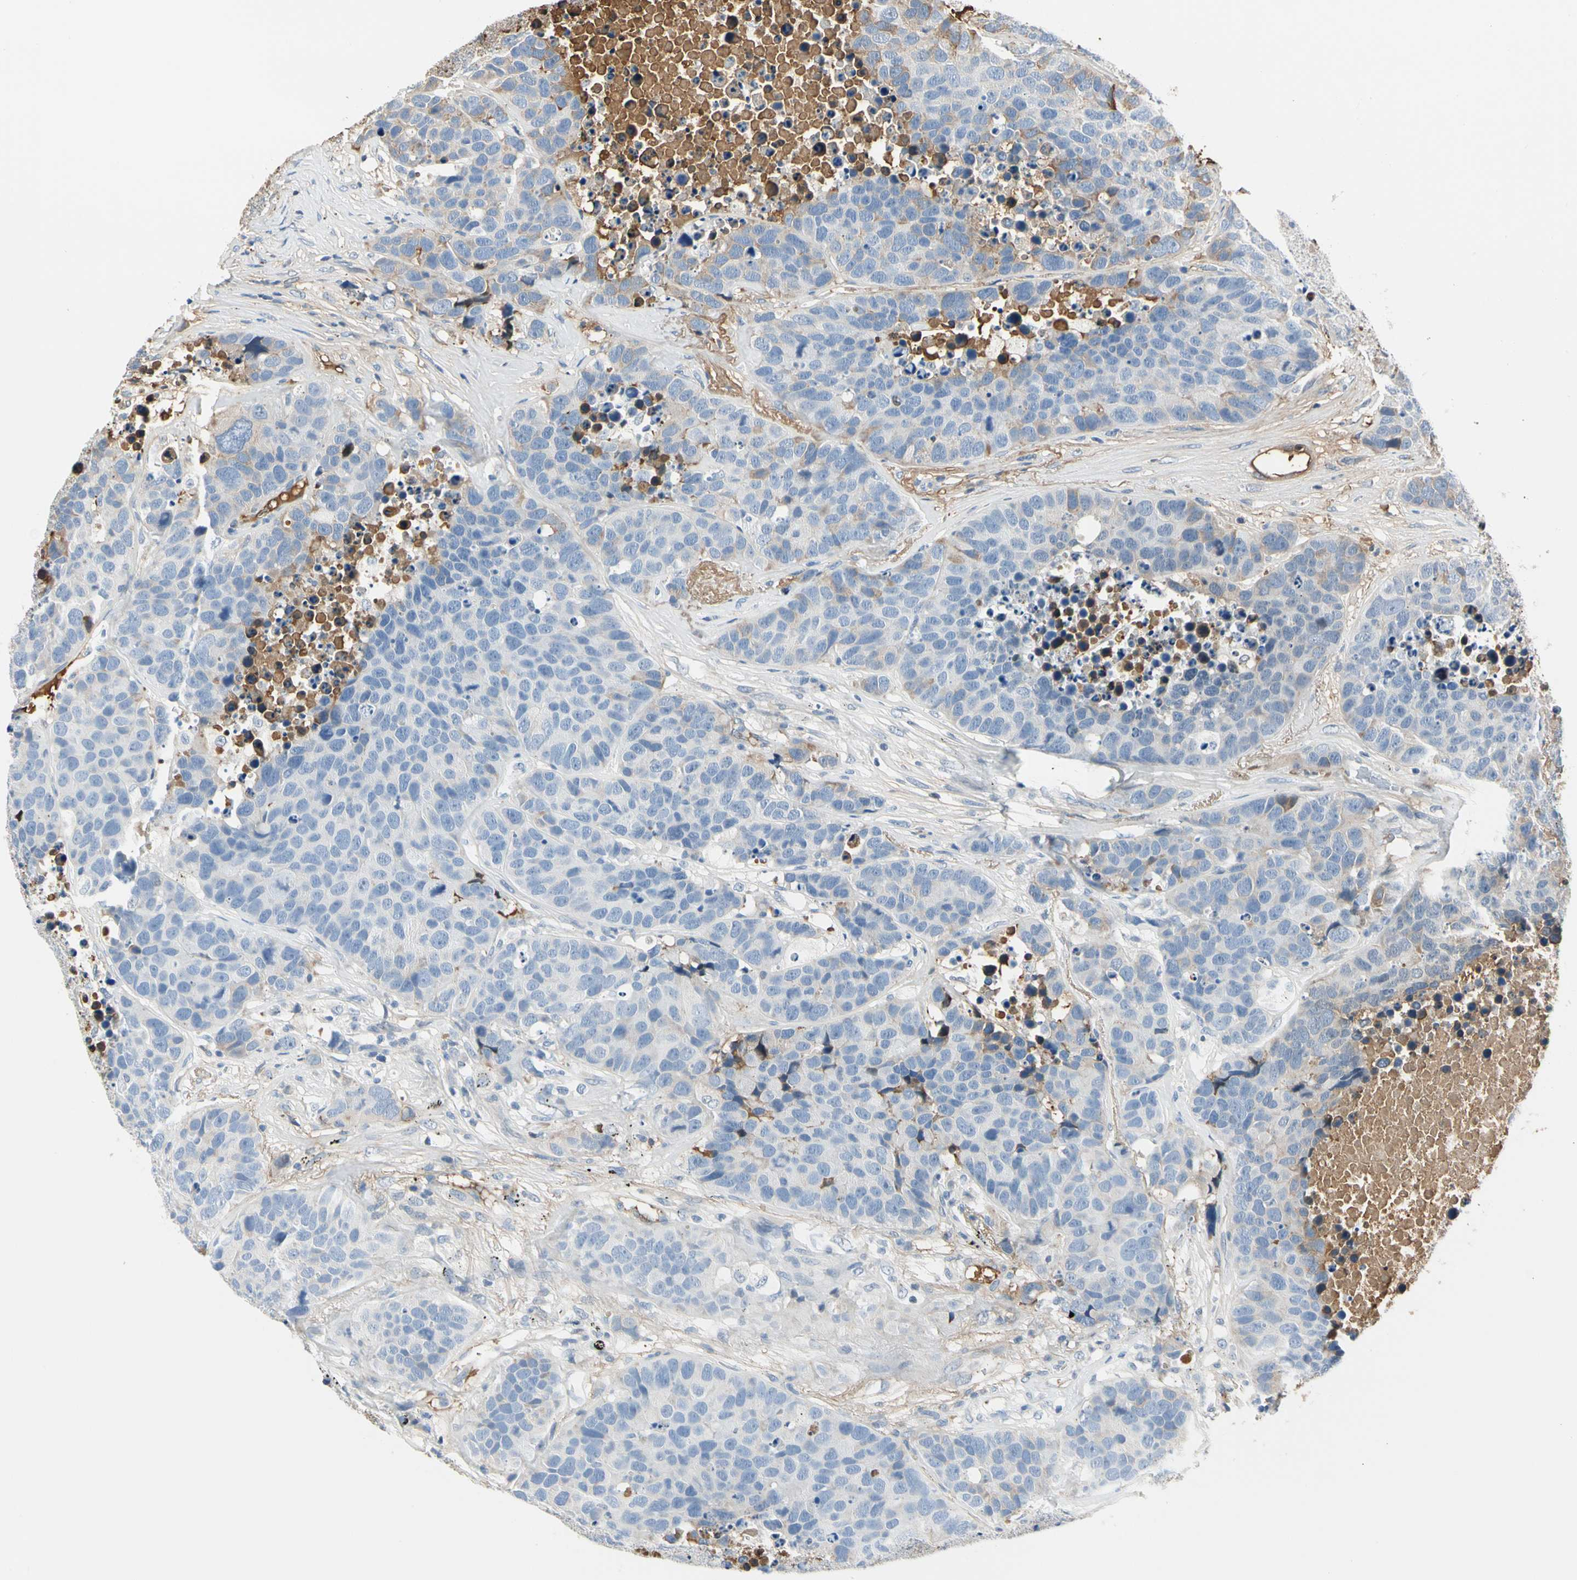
{"staining": {"intensity": "weak", "quantity": "<25%", "location": "cytoplasmic/membranous"}, "tissue": "carcinoid", "cell_type": "Tumor cells", "image_type": "cancer", "snomed": [{"axis": "morphology", "description": "Carcinoid, malignant, NOS"}, {"axis": "topography", "description": "Lung"}], "caption": "The histopathology image displays no staining of tumor cells in malignant carcinoid.", "gene": "LAMB3", "patient": {"sex": "male", "age": 60}}